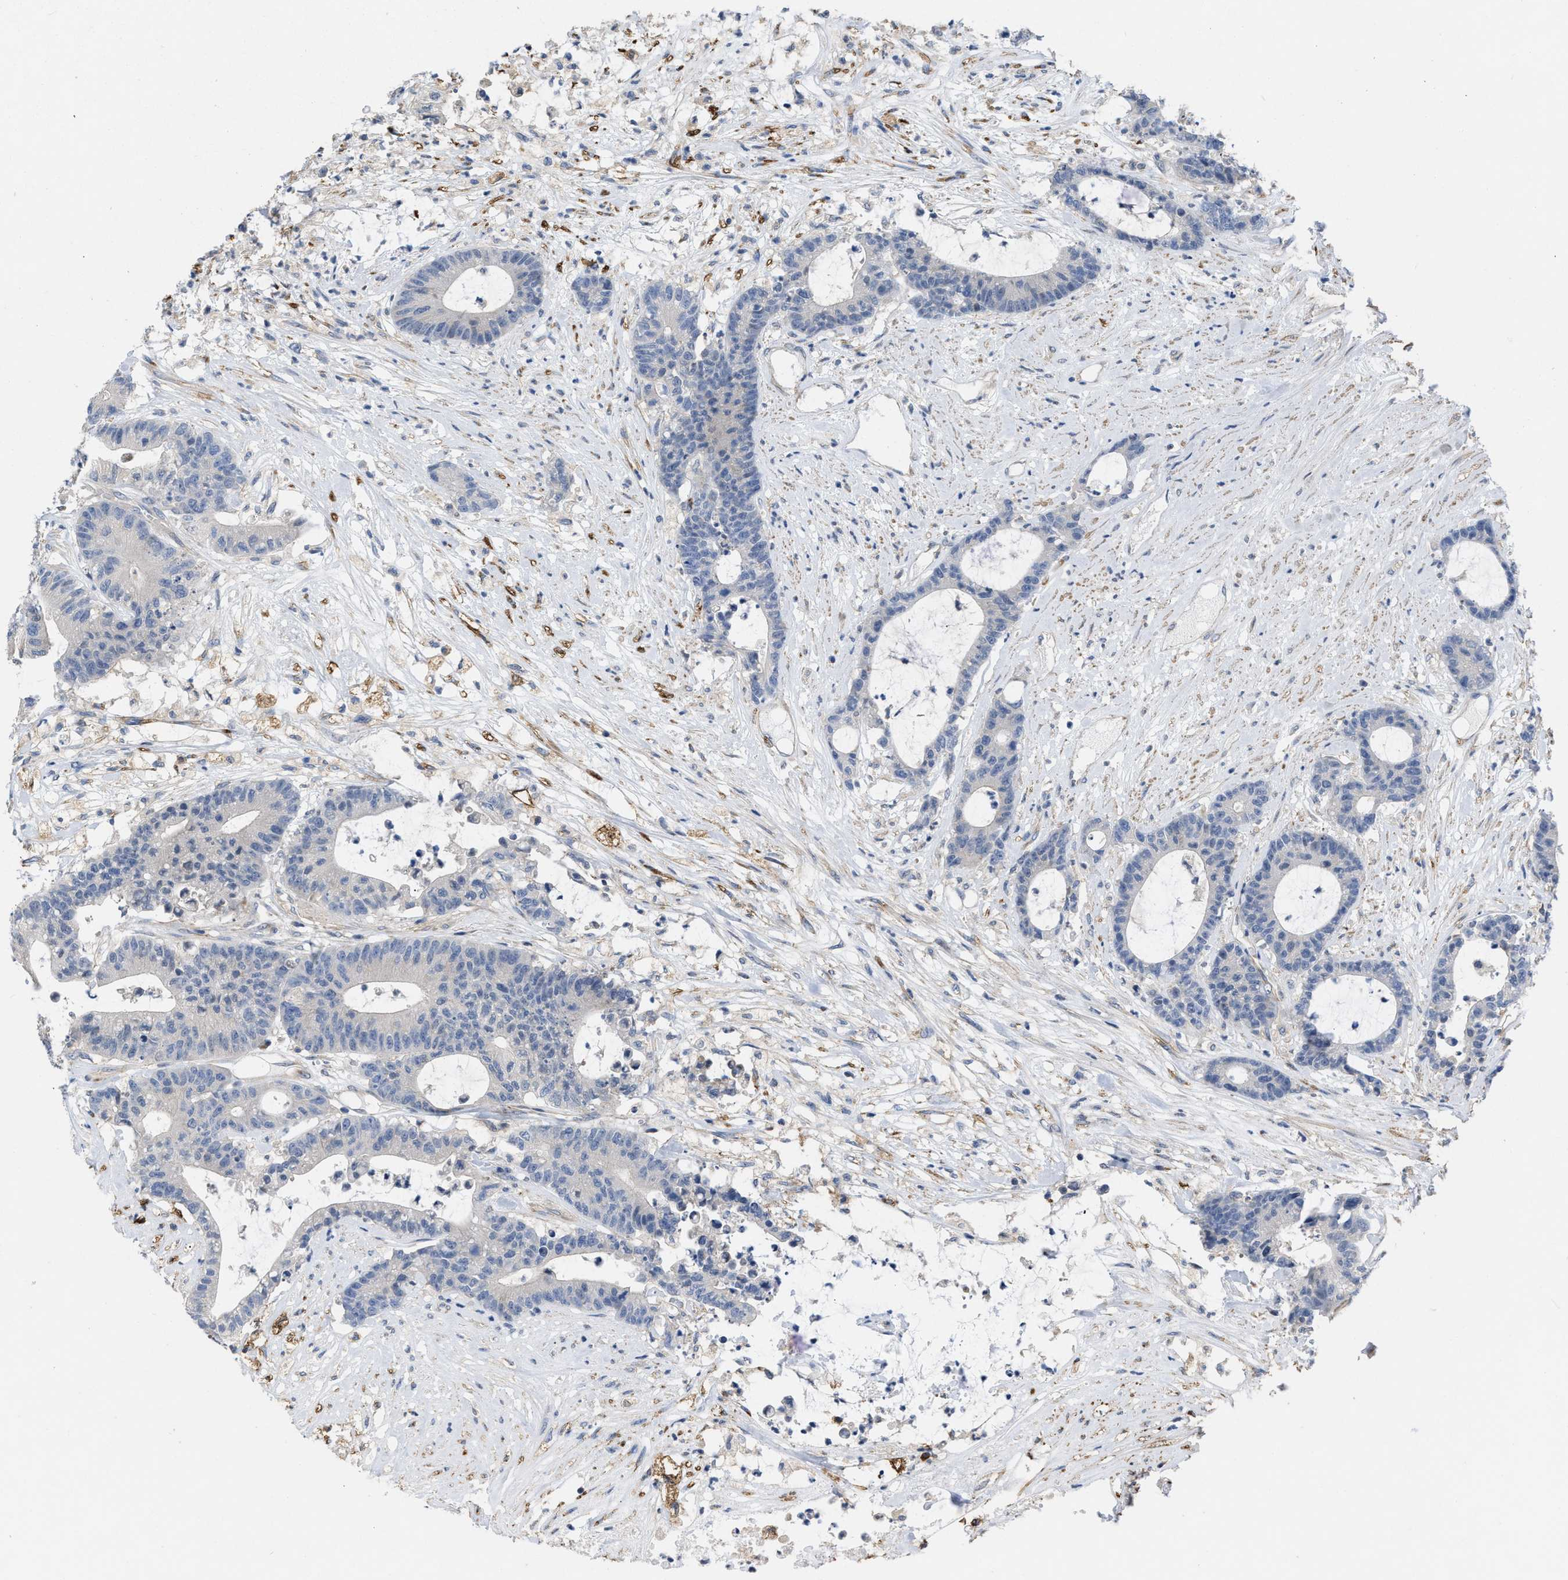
{"staining": {"intensity": "negative", "quantity": "none", "location": "none"}, "tissue": "colorectal cancer", "cell_type": "Tumor cells", "image_type": "cancer", "snomed": [{"axis": "morphology", "description": "Adenocarcinoma, NOS"}, {"axis": "topography", "description": "Colon"}], "caption": "Human colorectal adenocarcinoma stained for a protein using IHC demonstrates no positivity in tumor cells.", "gene": "TMEM131", "patient": {"sex": "female", "age": 84}}